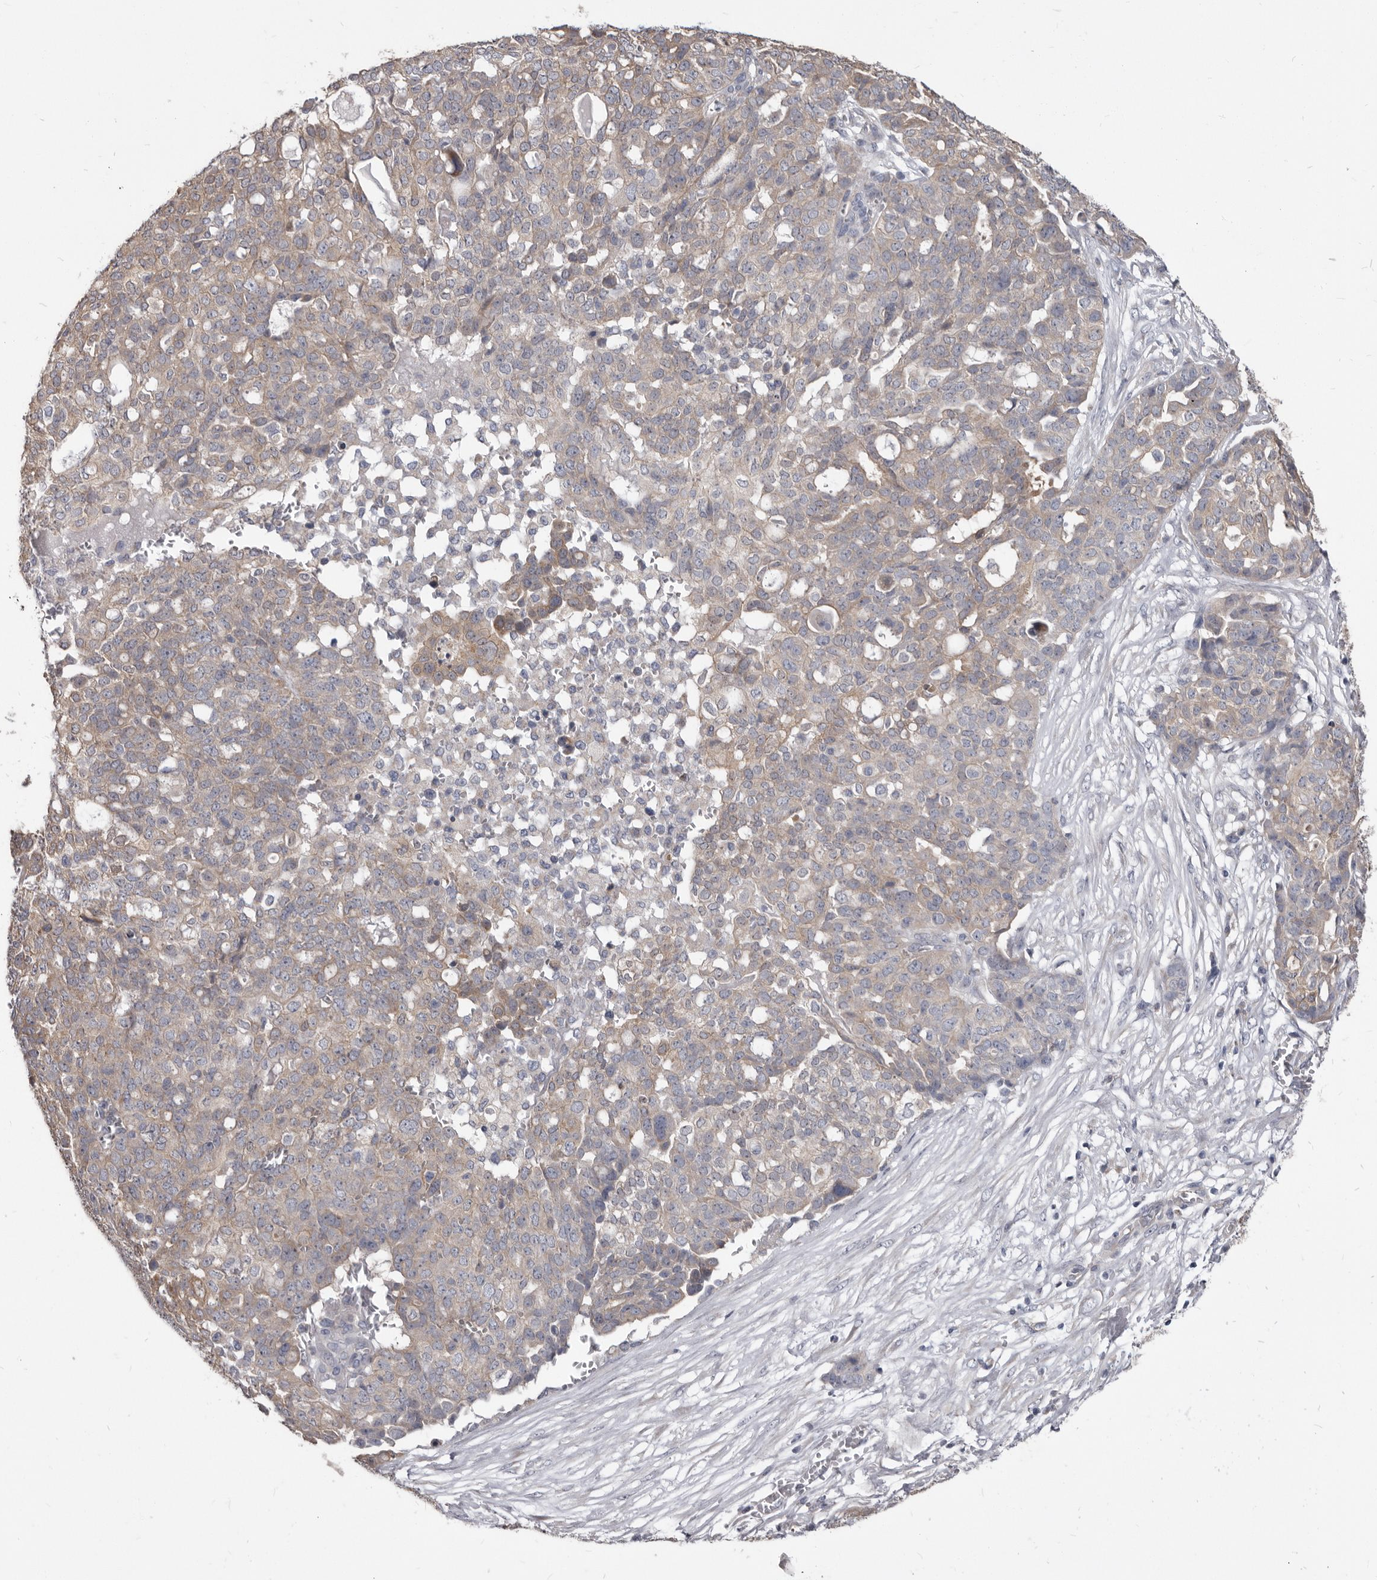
{"staining": {"intensity": "weak", "quantity": ">75%", "location": "cytoplasmic/membranous"}, "tissue": "ovarian cancer", "cell_type": "Tumor cells", "image_type": "cancer", "snomed": [{"axis": "morphology", "description": "Cystadenocarcinoma, serous, NOS"}, {"axis": "topography", "description": "Soft tissue"}, {"axis": "topography", "description": "Ovary"}], "caption": "Immunohistochemistry photomicrograph of neoplastic tissue: human ovarian serous cystadenocarcinoma stained using immunohistochemistry reveals low levels of weak protein expression localized specifically in the cytoplasmic/membranous of tumor cells, appearing as a cytoplasmic/membranous brown color.", "gene": "FMO2", "patient": {"sex": "female", "age": 57}}